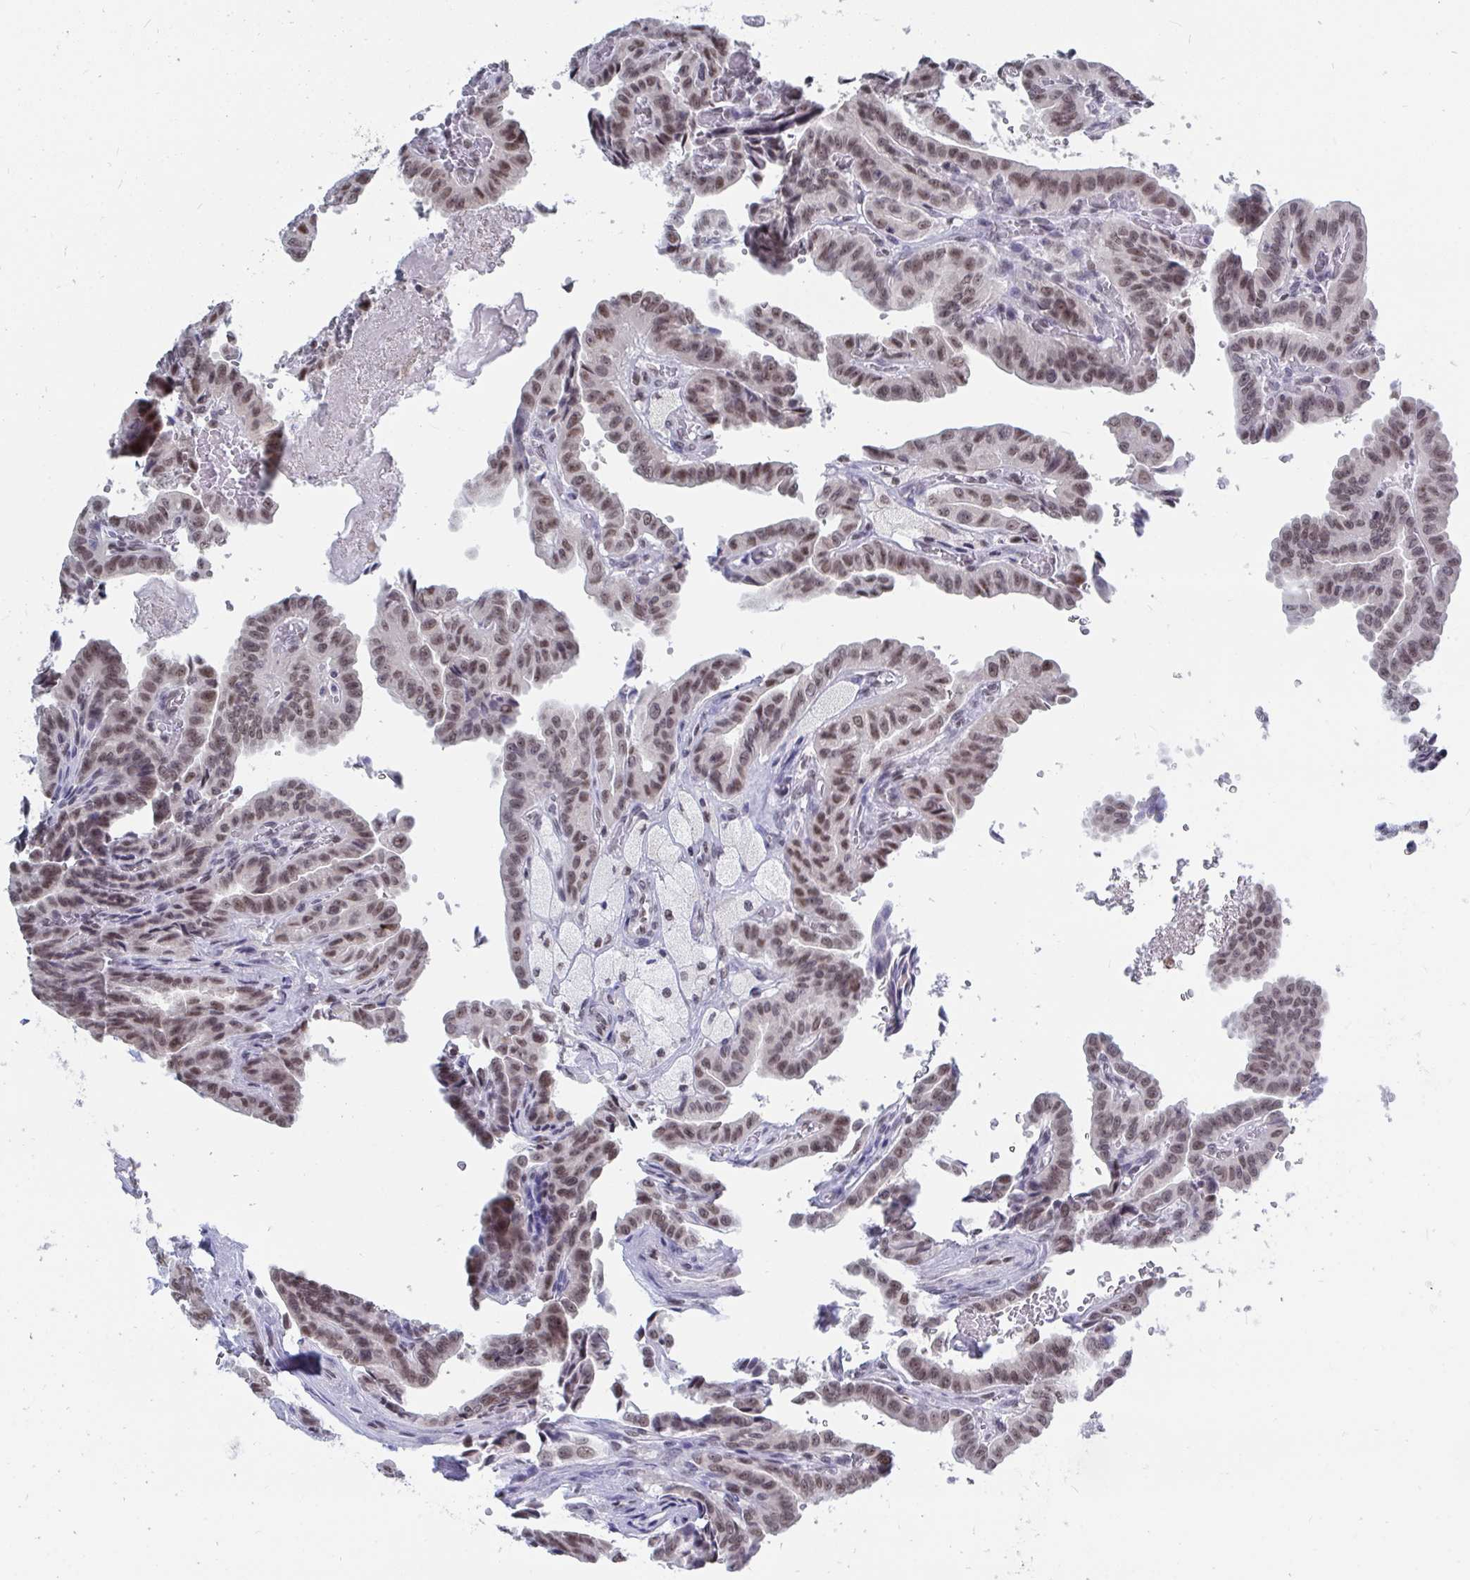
{"staining": {"intensity": "moderate", "quantity": ">75%", "location": "nuclear"}, "tissue": "thyroid cancer", "cell_type": "Tumor cells", "image_type": "cancer", "snomed": [{"axis": "morphology", "description": "Papillary adenocarcinoma, NOS"}, {"axis": "topography", "description": "Thyroid gland"}], "caption": "The micrograph displays staining of thyroid cancer, revealing moderate nuclear protein expression (brown color) within tumor cells.", "gene": "TRIP12", "patient": {"sex": "male", "age": 87}}